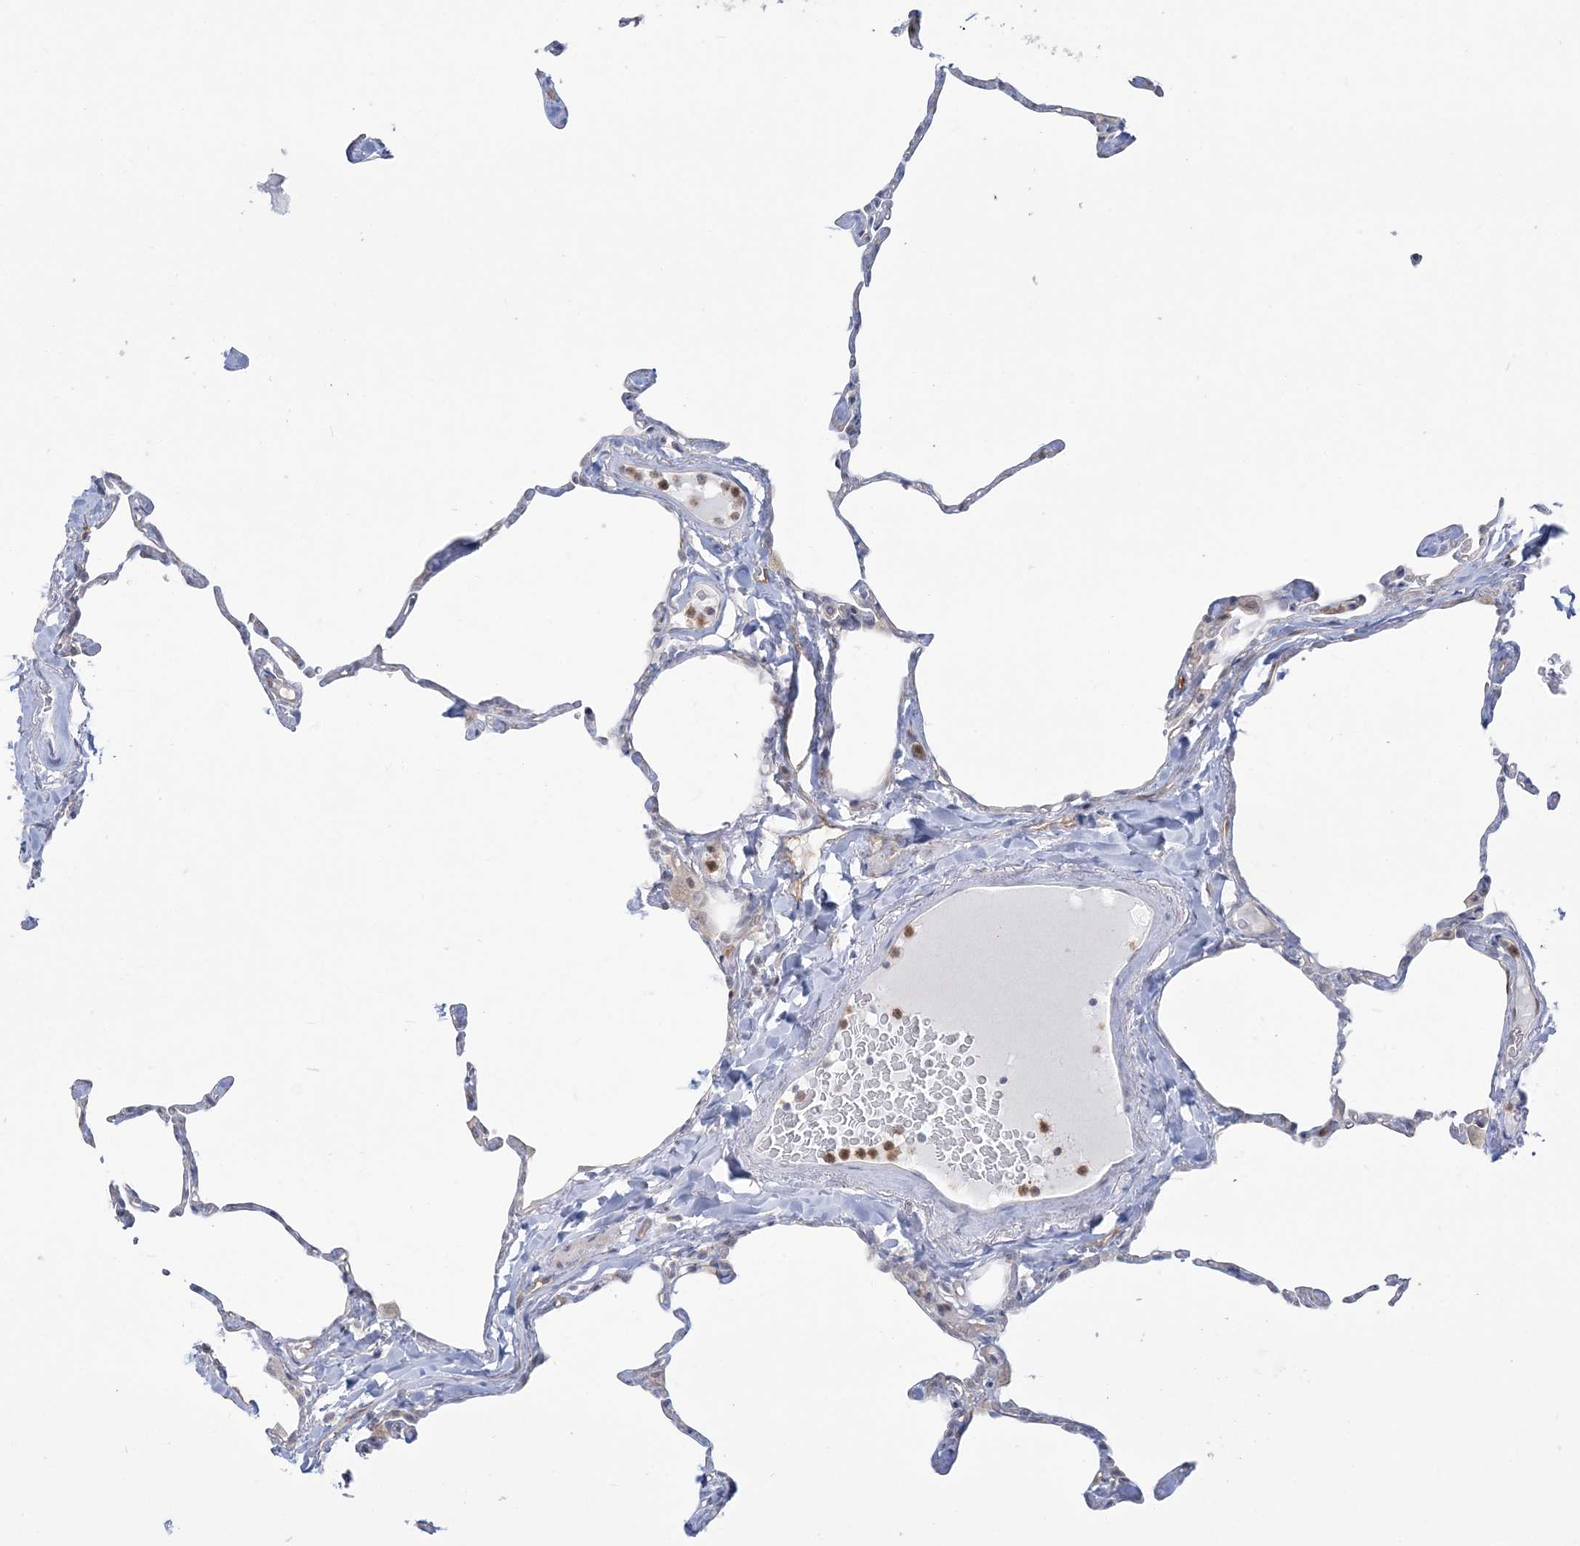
{"staining": {"intensity": "negative", "quantity": "none", "location": "none"}, "tissue": "lung", "cell_type": "Alveolar cells", "image_type": "normal", "snomed": [{"axis": "morphology", "description": "Normal tissue, NOS"}, {"axis": "topography", "description": "Lung"}], "caption": "The image displays no staining of alveolar cells in normal lung.", "gene": "FARSB", "patient": {"sex": "male", "age": 65}}